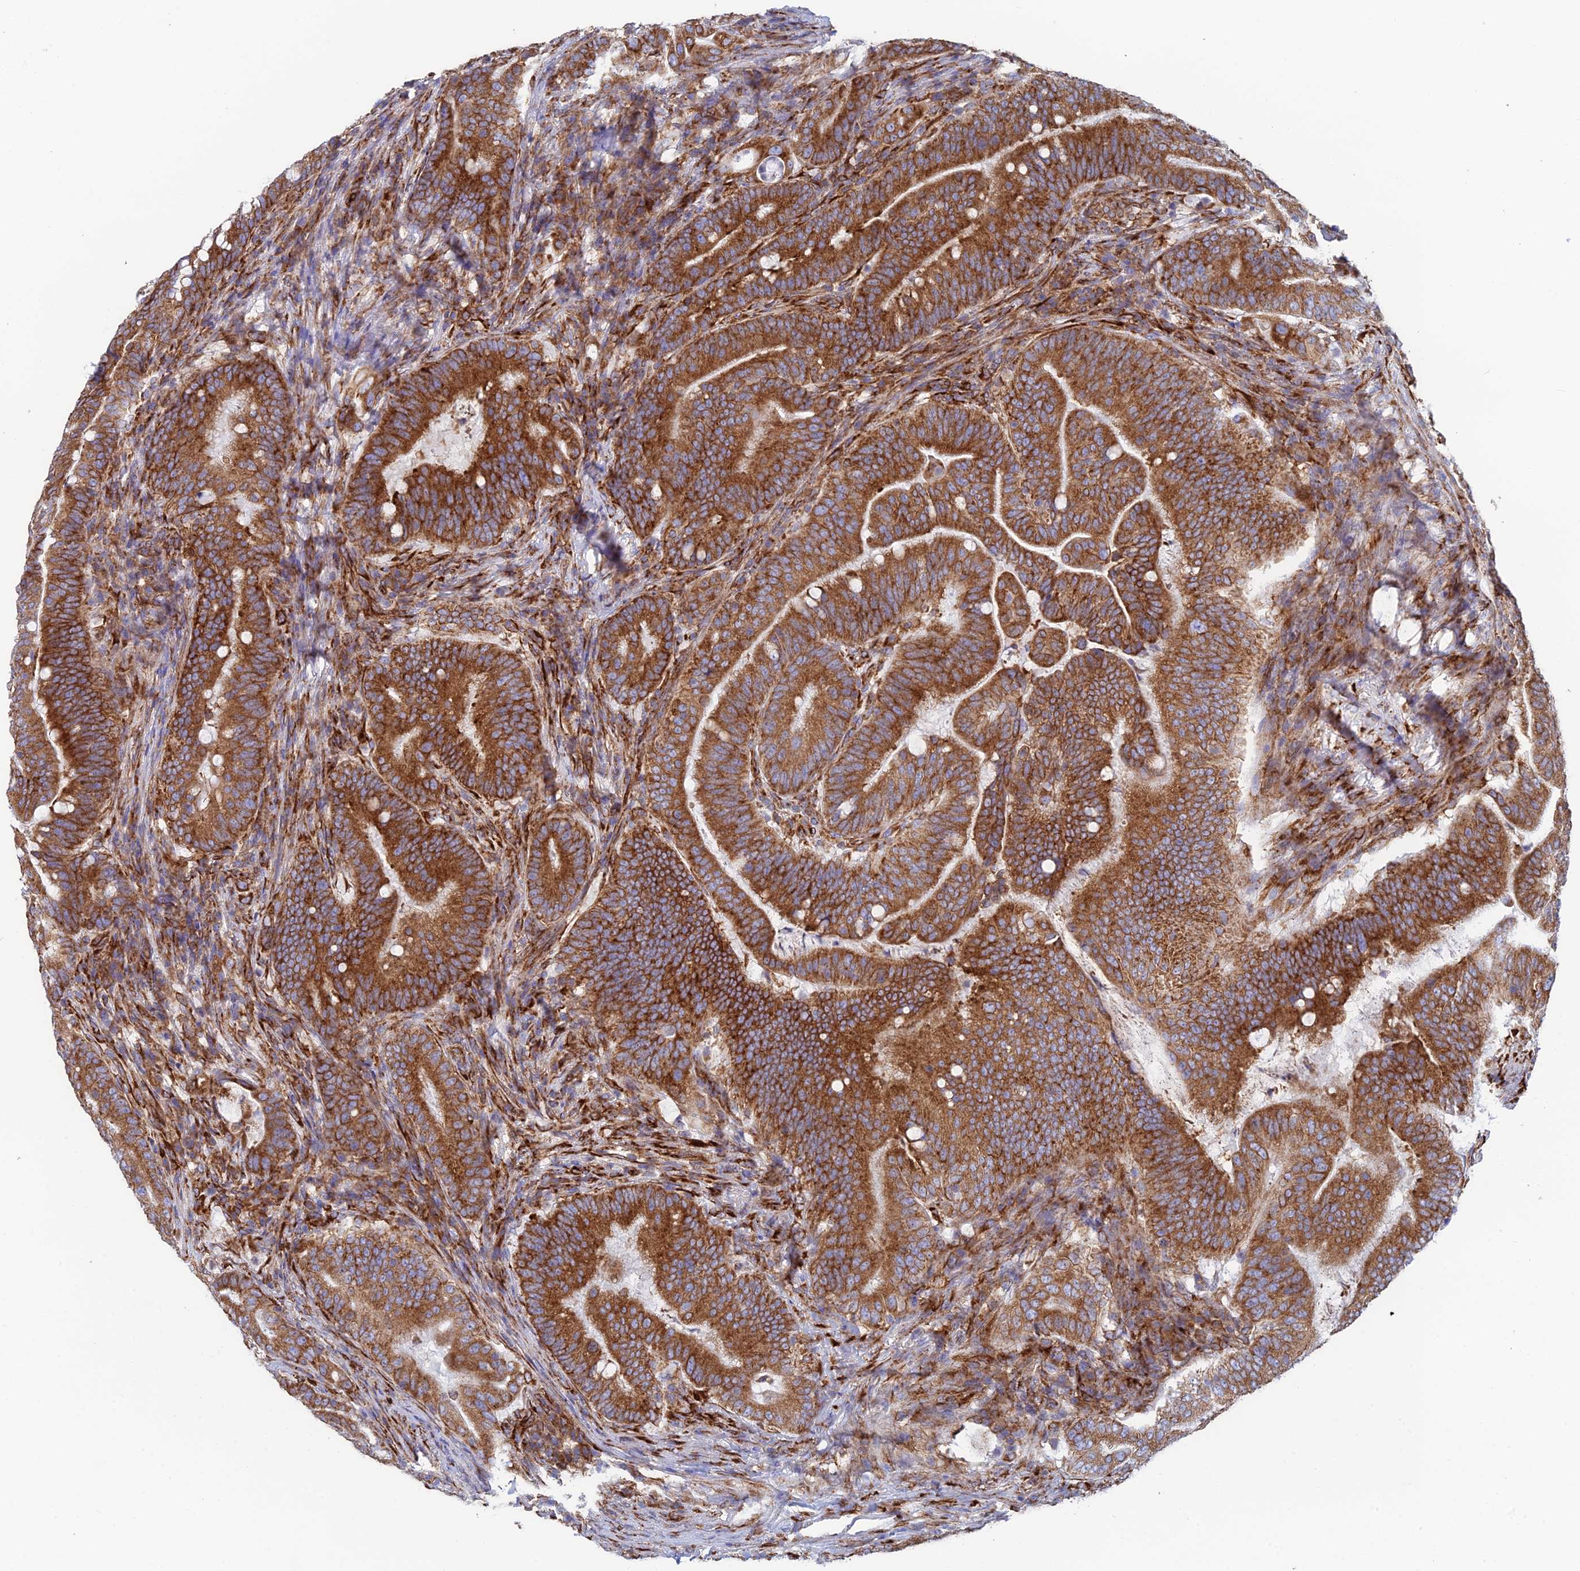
{"staining": {"intensity": "strong", "quantity": ">75%", "location": "cytoplasmic/membranous"}, "tissue": "colorectal cancer", "cell_type": "Tumor cells", "image_type": "cancer", "snomed": [{"axis": "morphology", "description": "Adenocarcinoma, NOS"}, {"axis": "topography", "description": "Colon"}], "caption": "Colorectal cancer stained for a protein (brown) reveals strong cytoplasmic/membranous positive positivity in approximately >75% of tumor cells.", "gene": "CCDC69", "patient": {"sex": "female", "age": 66}}